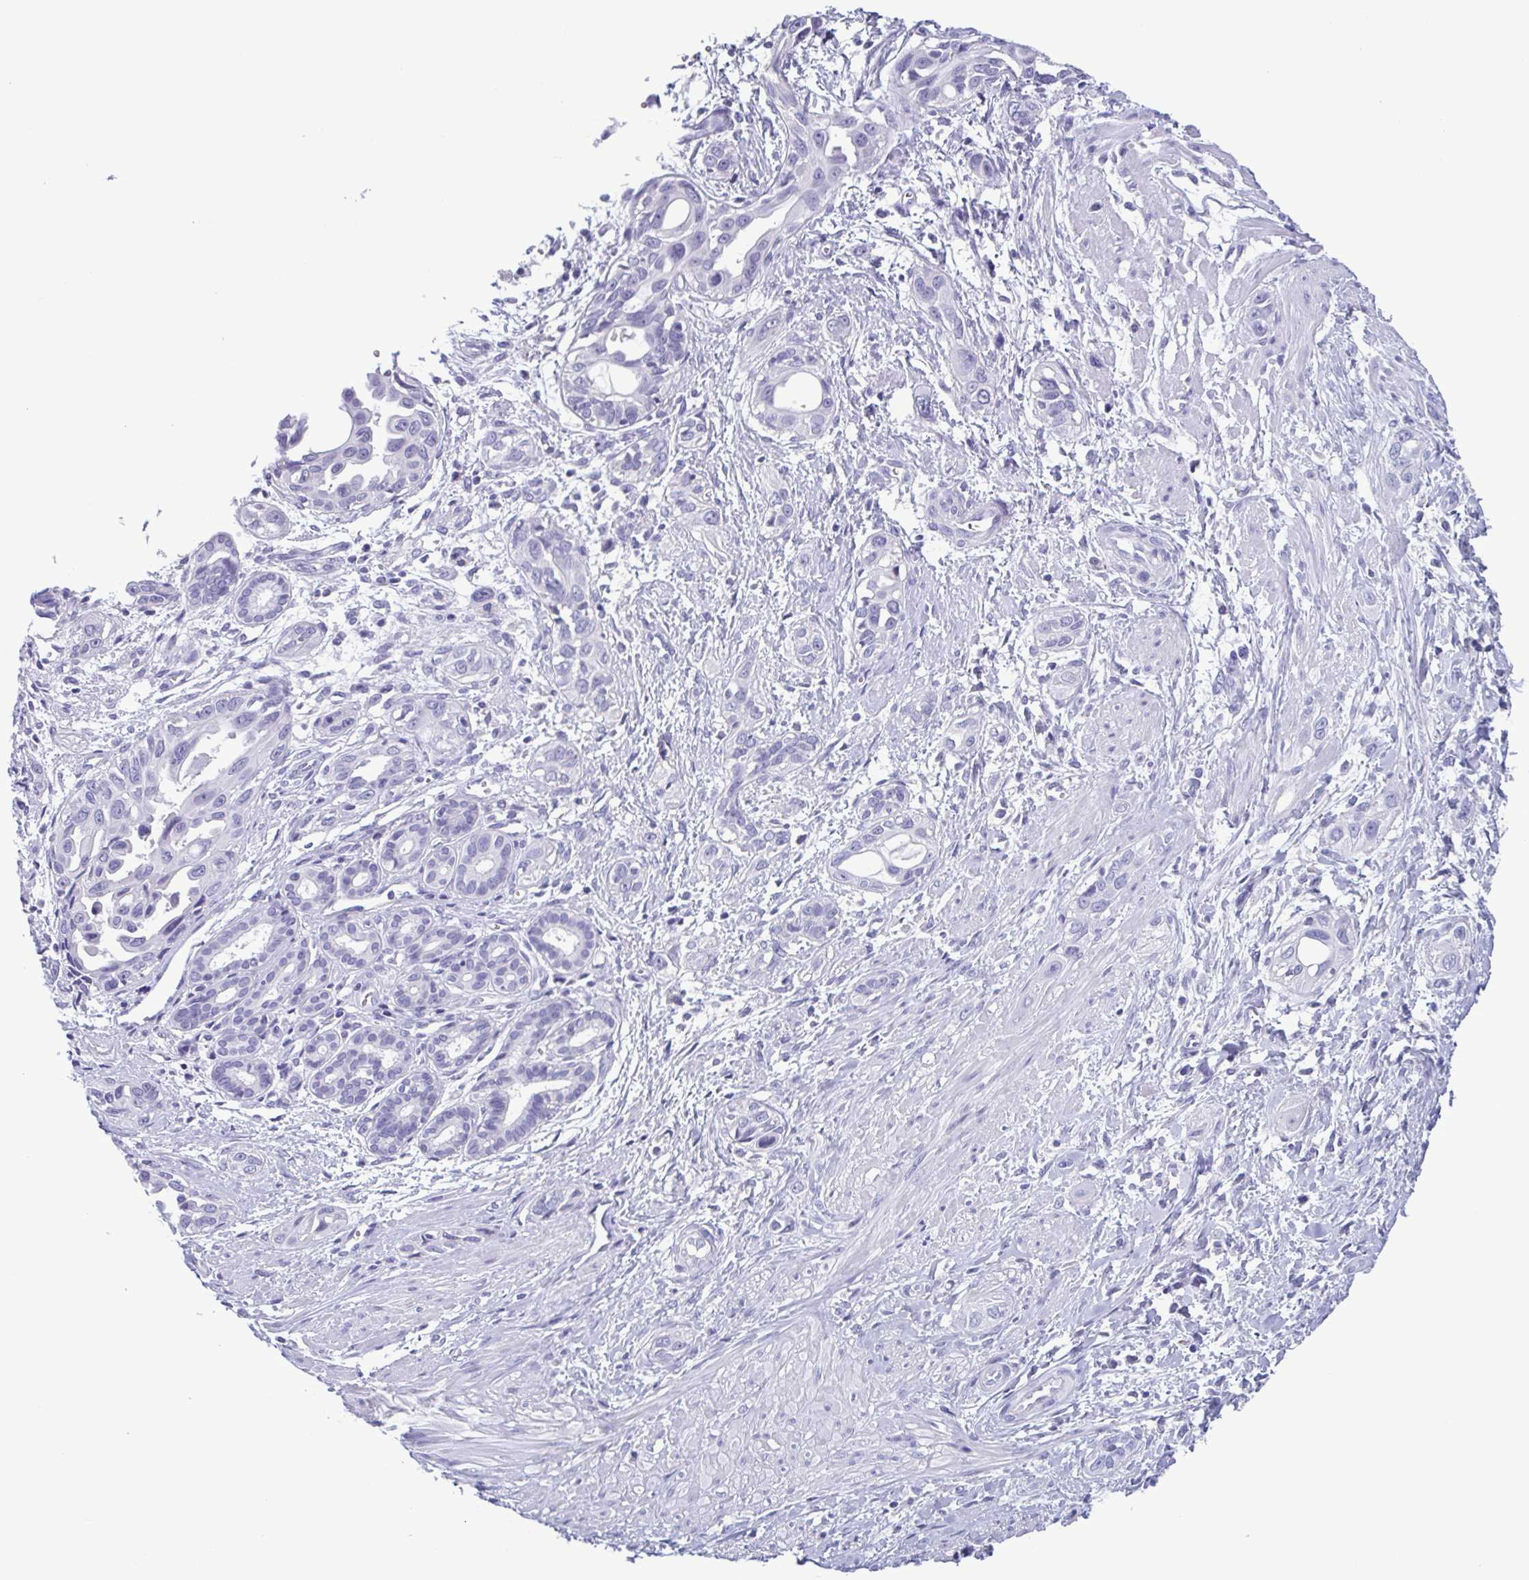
{"staining": {"intensity": "negative", "quantity": "none", "location": "none"}, "tissue": "pancreatic cancer", "cell_type": "Tumor cells", "image_type": "cancer", "snomed": [{"axis": "morphology", "description": "Adenocarcinoma, NOS"}, {"axis": "topography", "description": "Pancreas"}], "caption": "Pancreatic adenocarcinoma was stained to show a protein in brown. There is no significant staining in tumor cells.", "gene": "INAFM1", "patient": {"sex": "female", "age": 55}}